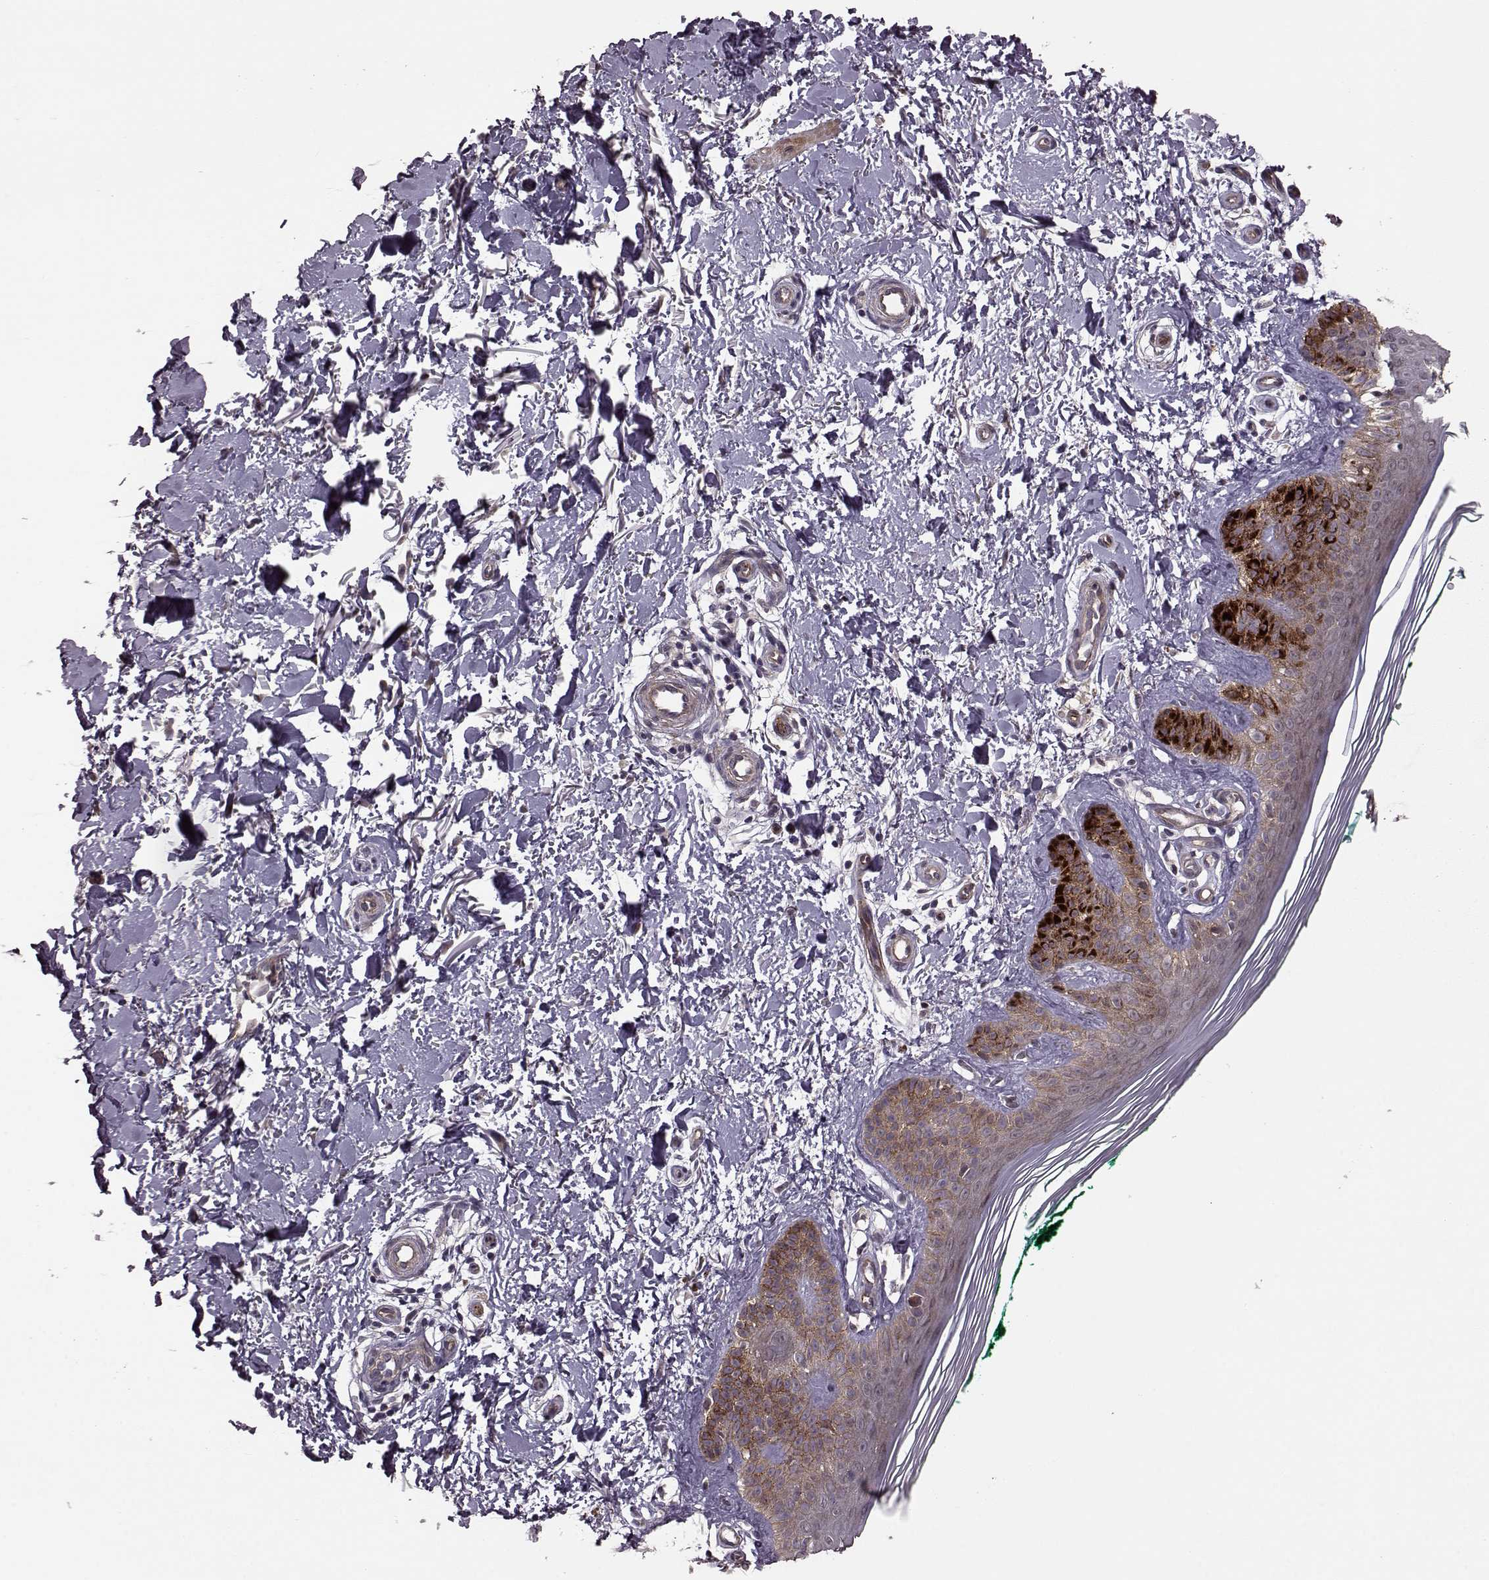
{"staining": {"intensity": "negative", "quantity": "none", "location": "none"}, "tissue": "skin", "cell_type": "Fibroblasts", "image_type": "normal", "snomed": [{"axis": "morphology", "description": "Normal tissue, NOS"}, {"axis": "morphology", "description": "Inflammation, NOS"}, {"axis": "morphology", "description": "Fibrosis, NOS"}, {"axis": "topography", "description": "Skin"}], "caption": "This is an immunohistochemistry histopathology image of benign human skin. There is no staining in fibroblasts.", "gene": "SYNPO", "patient": {"sex": "male", "age": 71}}